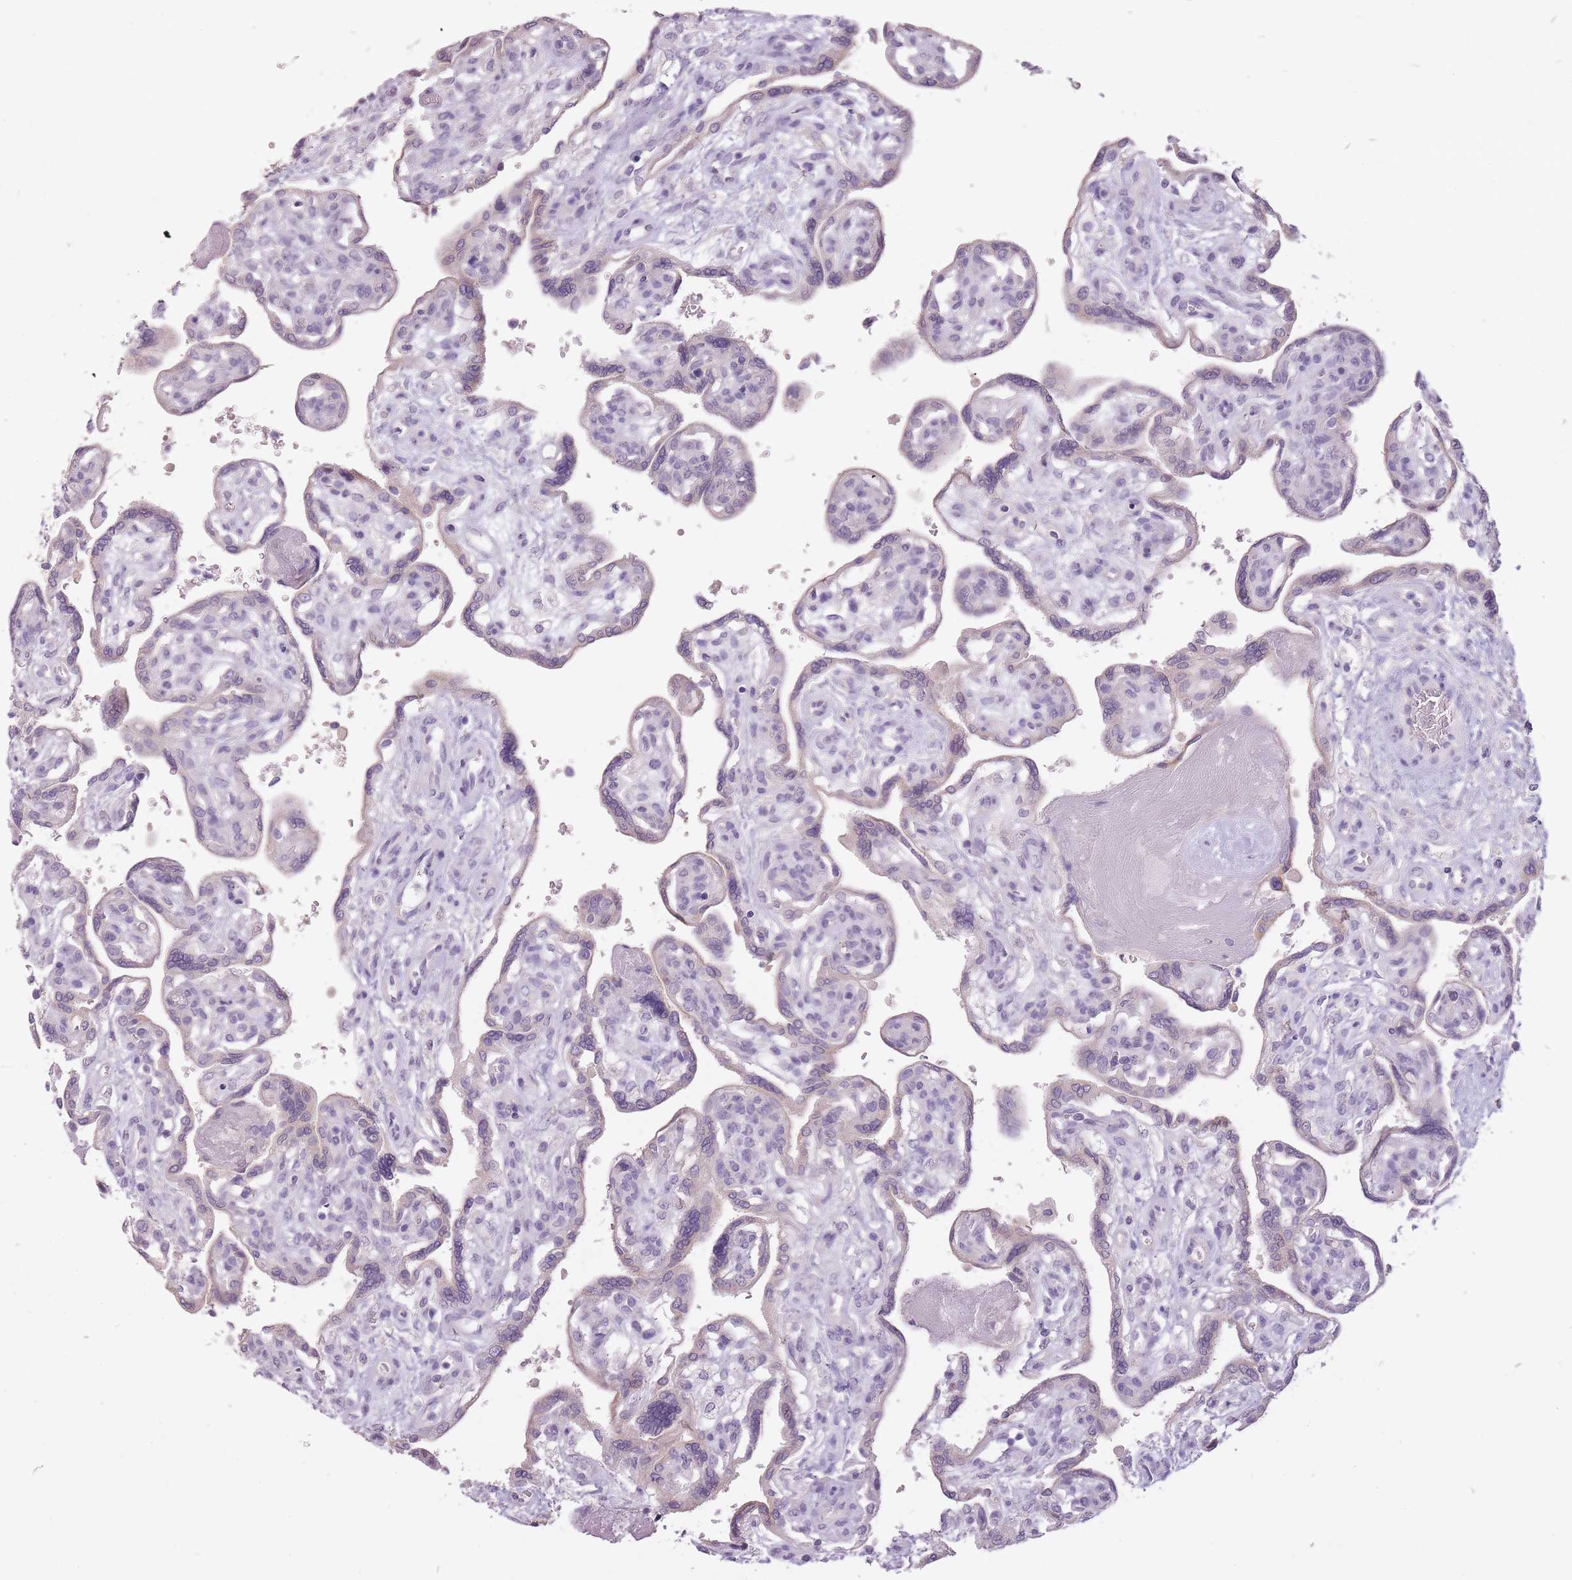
{"staining": {"intensity": "negative", "quantity": "none", "location": "none"}, "tissue": "placenta", "cell_type": "Decidual cells", "image_type": "normal", "snomed": [{"axis": "morphology", "description": "Normal tissue, NOS"}, {"axis": "topography", "description": "Placenta"}], "caption": "A histopathology image of placenta stained for a protein exhibits no brown staining in decidual cells. The staining is performed using DAB brown chromogen with nuclei counter-stained in using hematoxylin.", "gene": "FAM43B", "patient": {"sex": "female", "age": 39}}